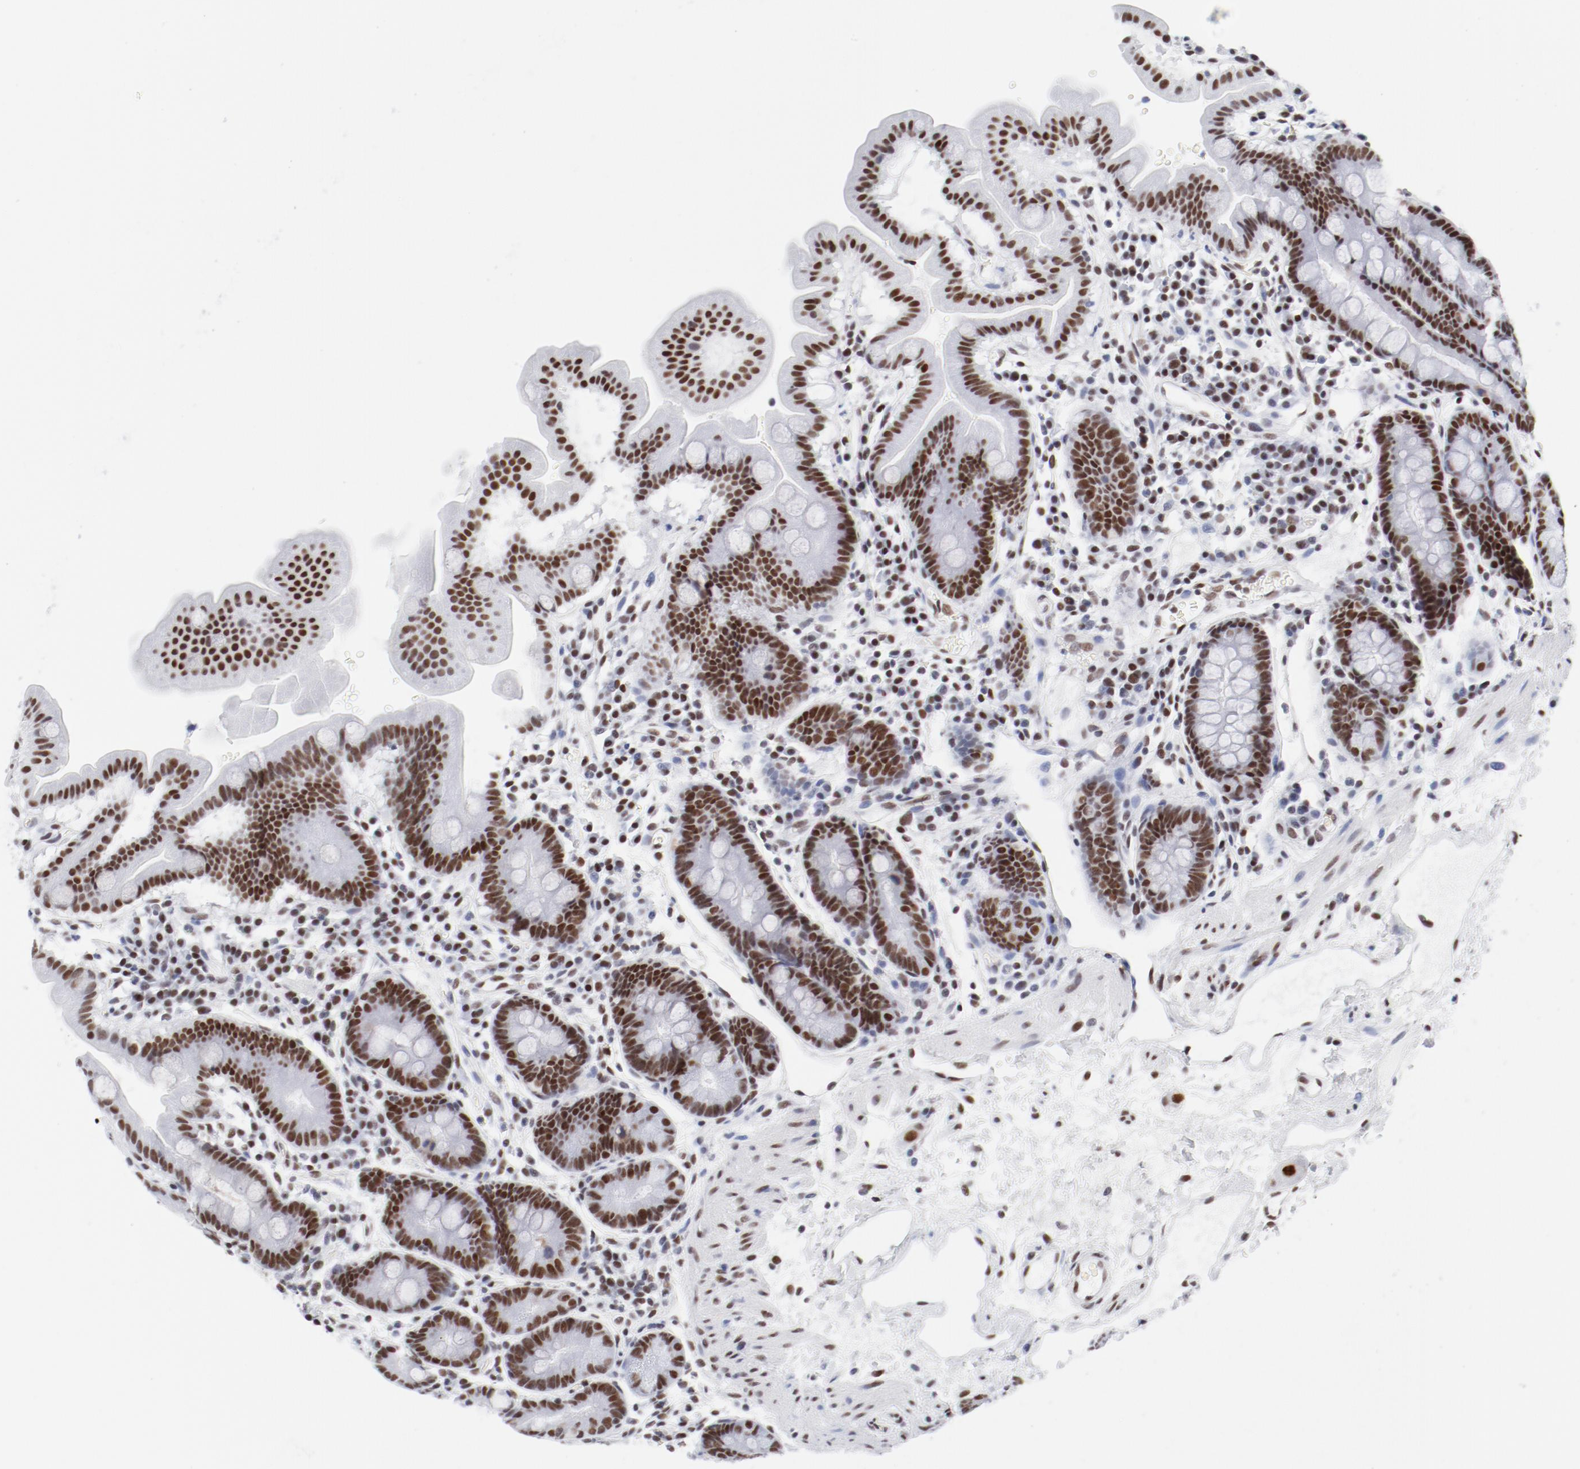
{"staining": {"intensity": "strong", "quantity": ">75%", "location": "nuclear"}, "tissue": "duodenum", "cell_type": "Glandular cells", "image_type": "normal", "snomed": [{"axis": "morphology", "description": "Normal tissue, NOS"}, {"axis": "topography", "description": "Duodenum"}], "caption": "Glandular cells show strong nuclear positivity in about >75% of cells in benign duodenum.", "gene": "ATF2", "patient": {"sex": "male", "age": 50}}